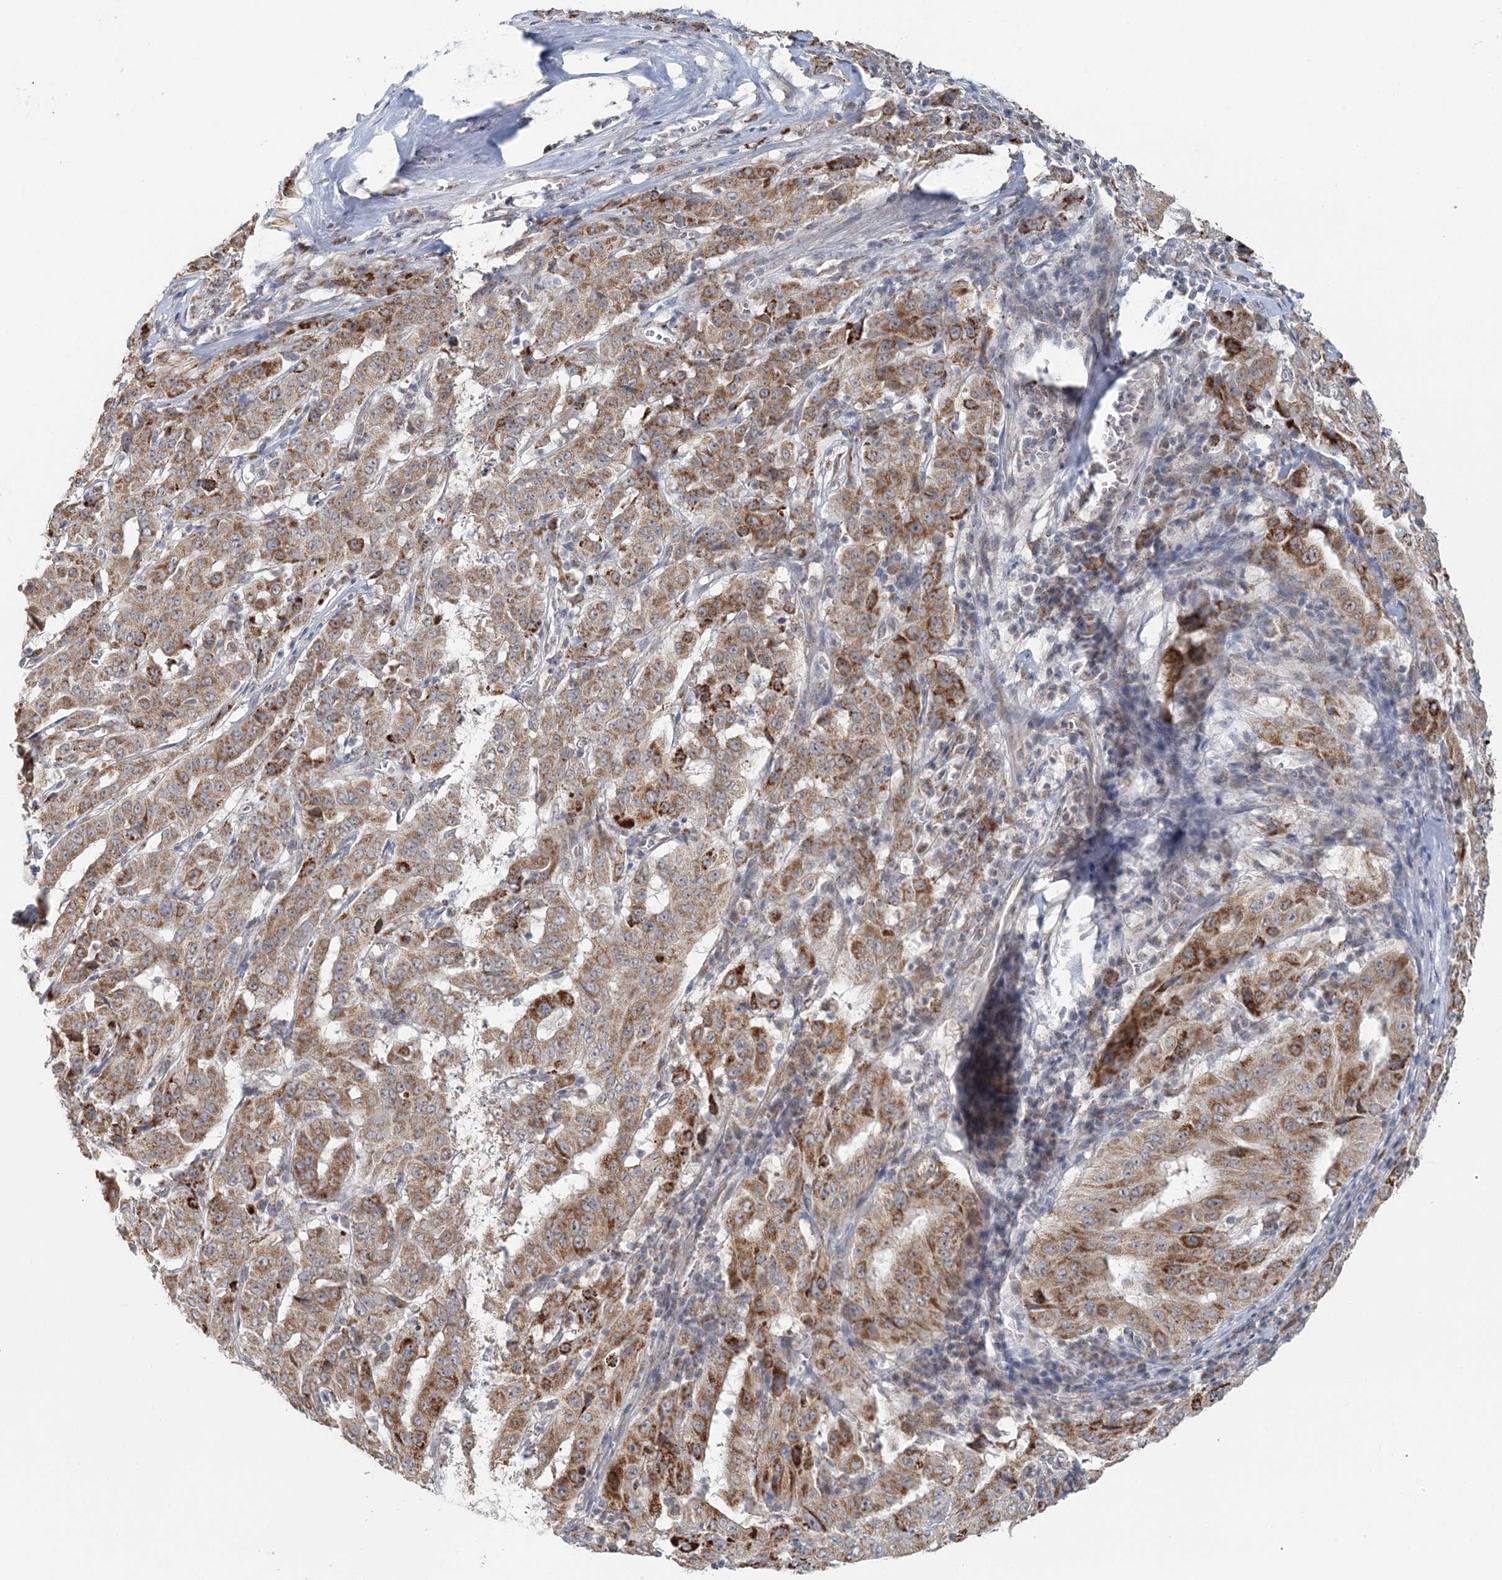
{"staining": {"intensity": "moderate", "quantity": ">75%", "location": "cytoplasmic/membranous"}, "tissue": "pancreatic cancer", "cell_type": "Tumor cells", "image_type": "cancer", "snomed": [{"axis": "morphology", "description": "Adenocarcinoma, NOS"}, {"axis": "topography", "description": "Pancreas"}], "caption": "Immunohistochemistry histopathology image of adenocarcinoma (pancreatic) stained for a protein (brown), which demonstrates medium levels of moderate cytoplasmic/membranous staining in about >75% of tumor cells.", "gene": "RNF150", "patient": {"sex": "male", "age": 63}}